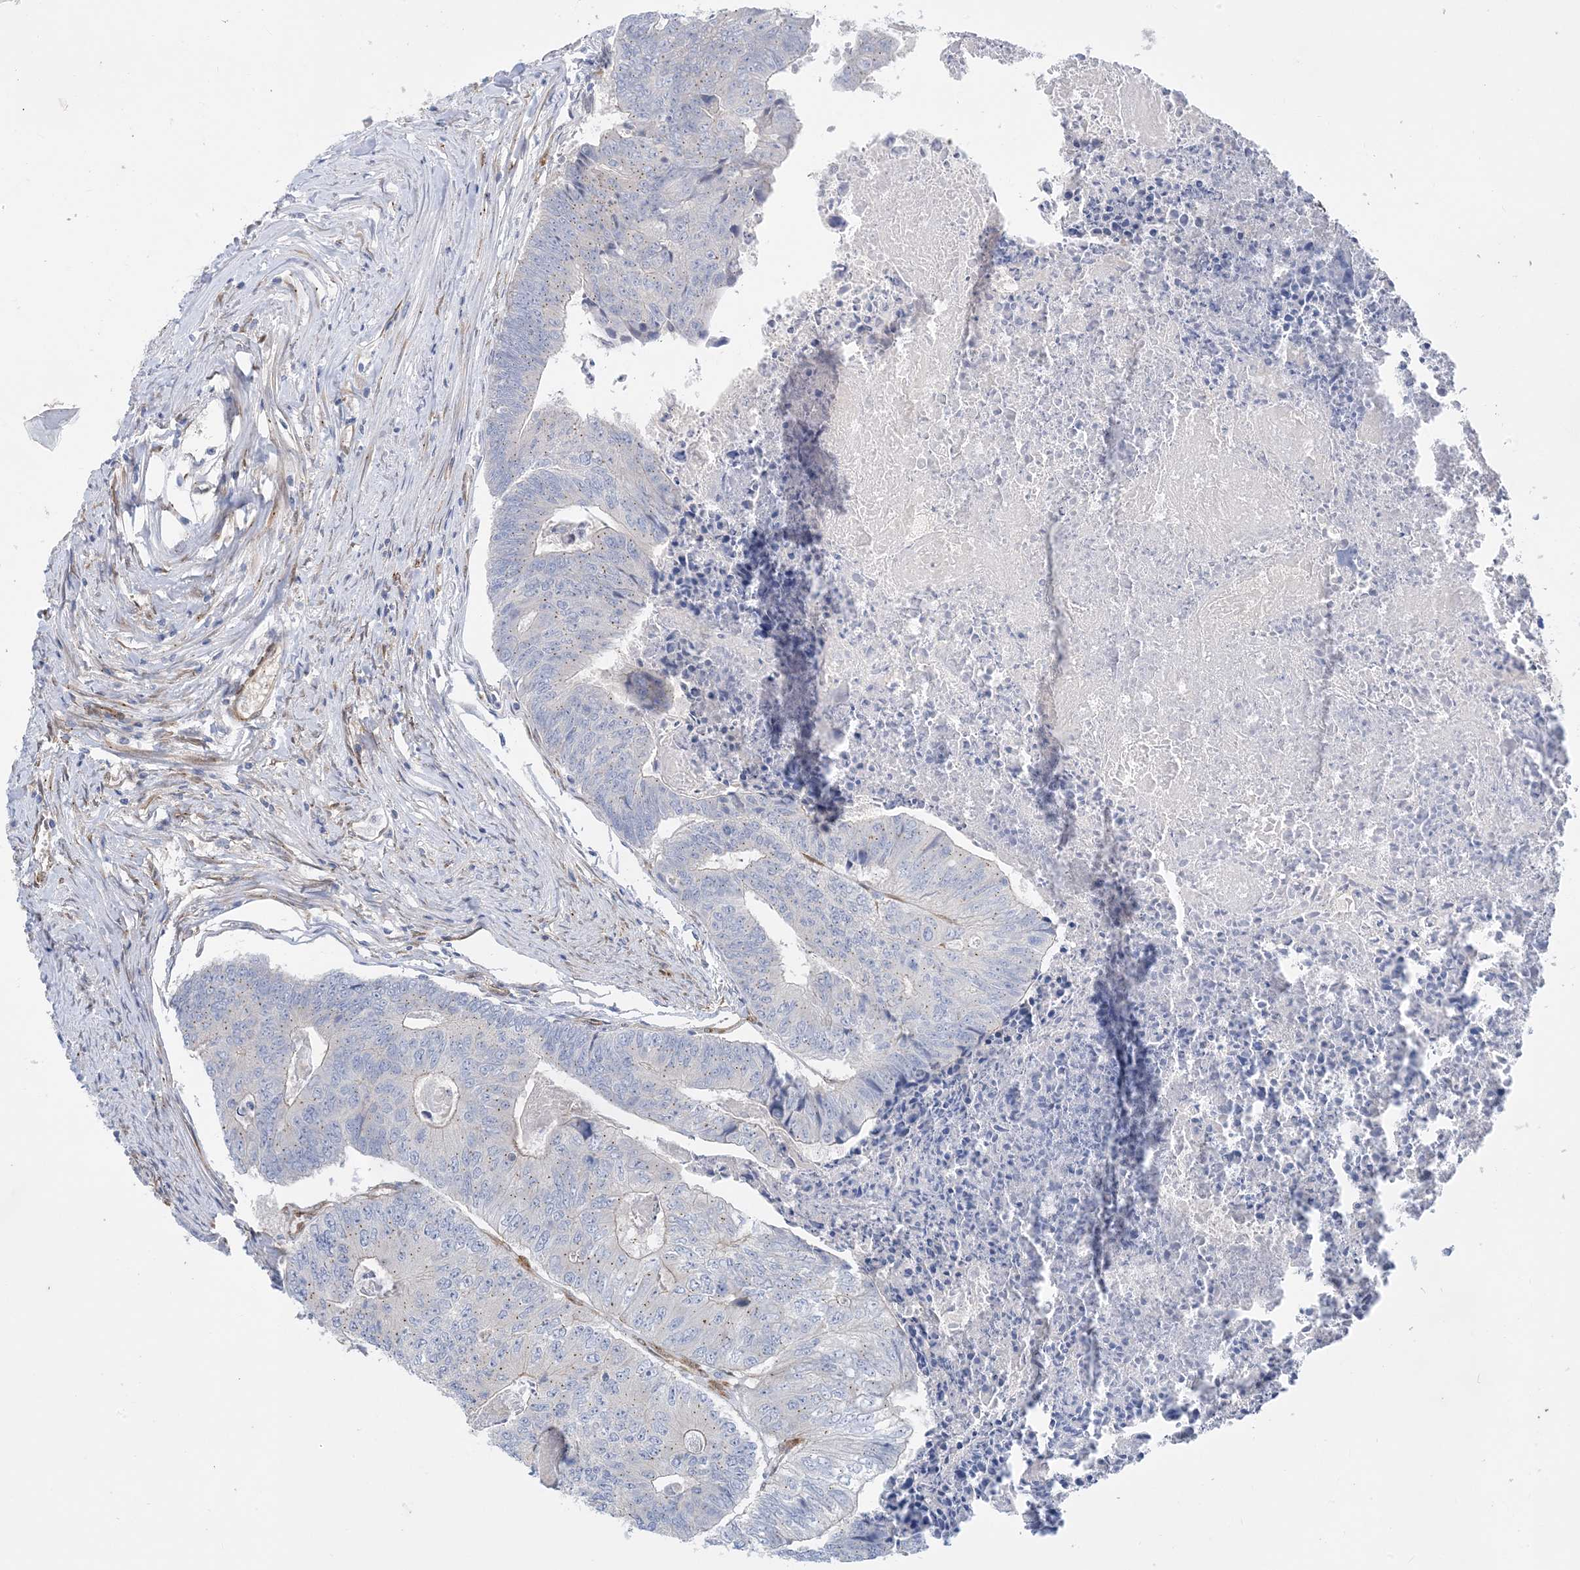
{"staining": {"intensity": "negative", "quantity": "none", "location": "none"}, "tissue": "colorectal cancer", "cell_type": "Tumor cells", "image_type": "cancer", "snomed": [{"axis": "morphology", "description": "Adenocarcinoma, NOS"}, {"axis": "topography", "description": "Colon"}], "caption": "This photomicrograph is of colorectal cancer stained with immunohistochemistry to label a protein in brown with the nuclei are counter-stained blue. There is no expression in tumor cells. (DAB immunohistochemistry (IHC), high magnification).", "gene": "RBMS3", "patient": {"sex": "female", "age": 67}}